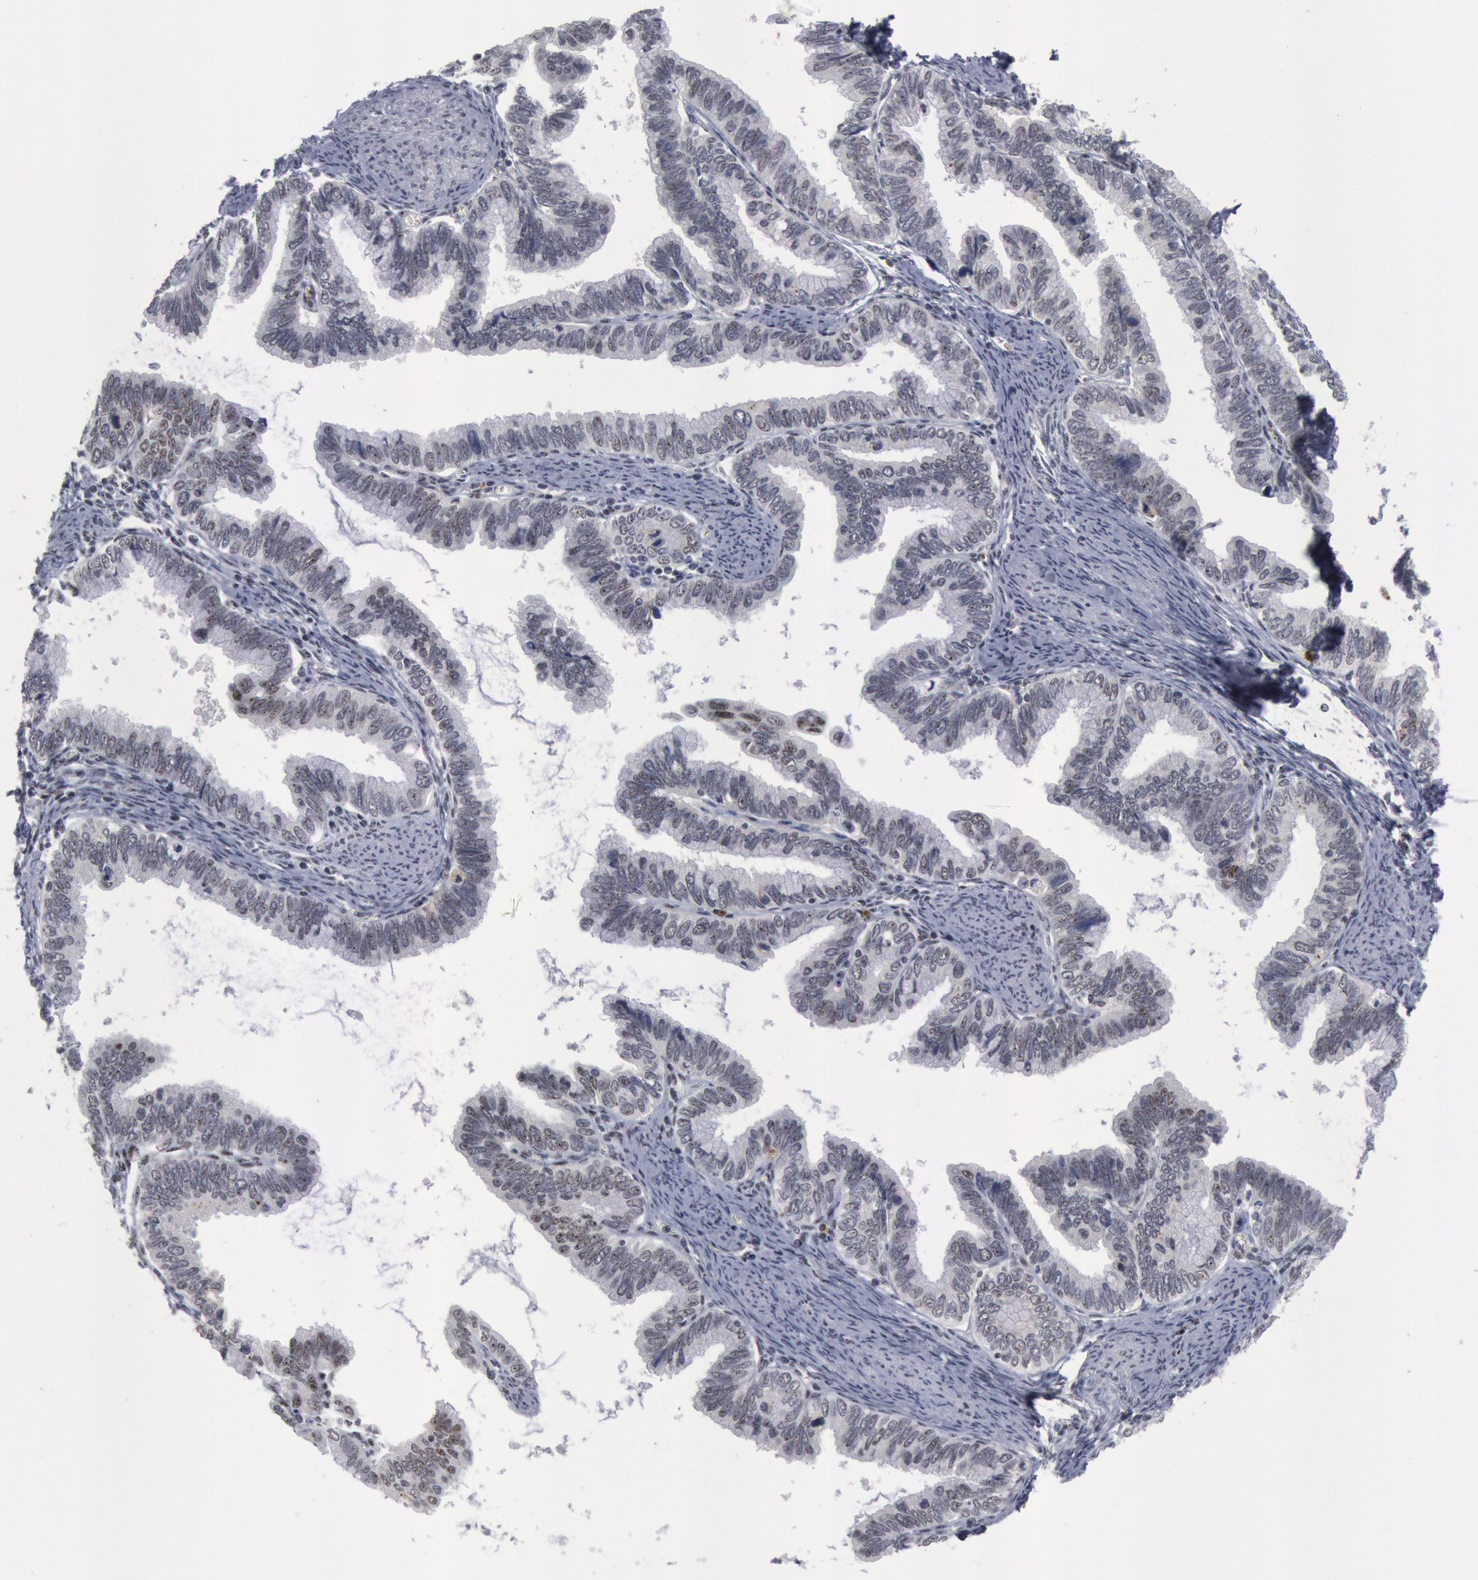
{"staining": {"intensity": "weak", "quantity": "<25%", "location": "nuclear"}, "tissue": "cervical cancer", "cell_type": "Tumor cells", "image_type": "cancer", "snomed": [{"axis": "morphology", "description": "Adenocarcinoma, NOS"}, {"axis": "topography", "description": "Cervix"}], "caption": "Histopathology image shows no protein expression in tumor cells of cervical adenocarcinoma tissue.", "gene": "FOXO1", "patient": {"sex": "female", "age": 49}}